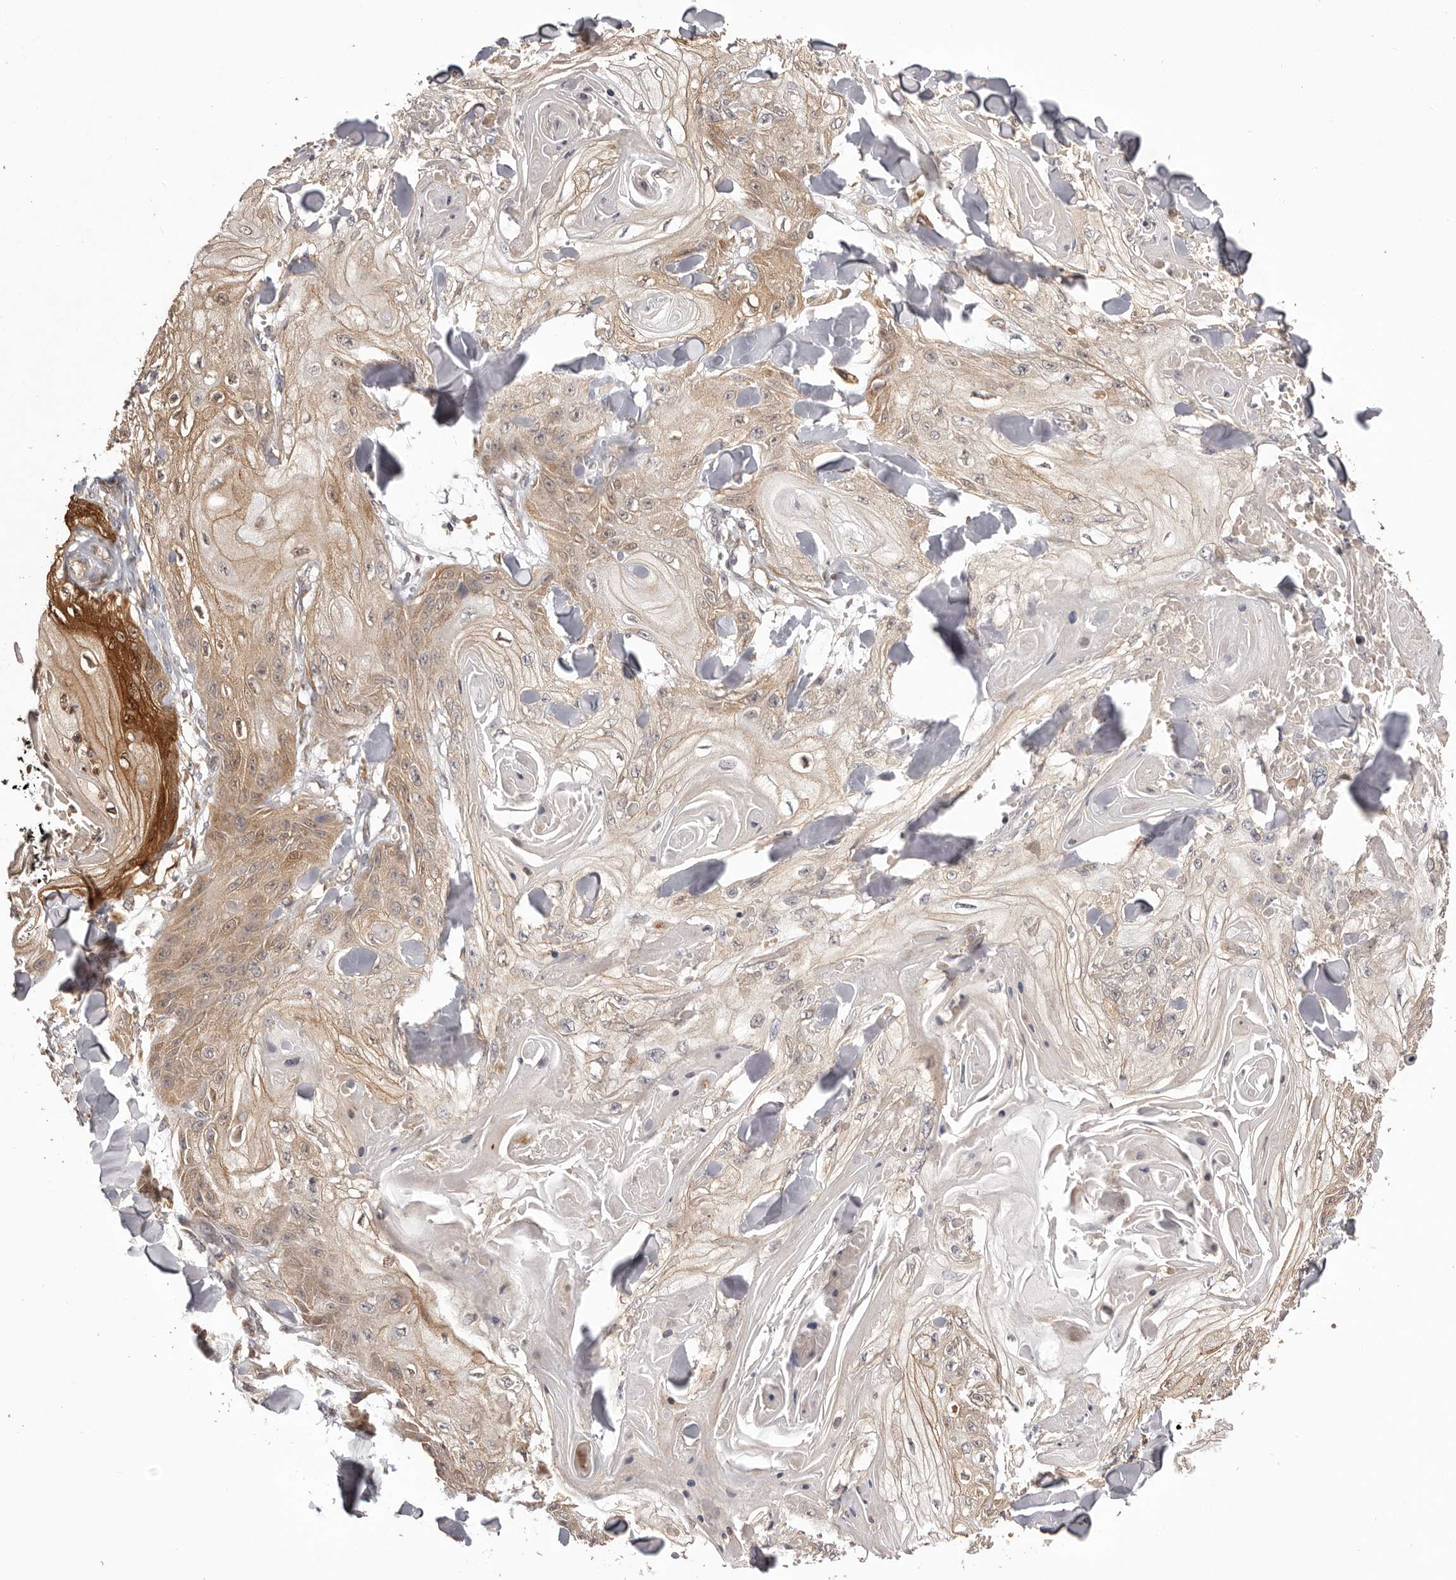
{"staining": {"intensity": "moderate", "quantity": "25%-75%", "location": "cytoplasmic/membranous"}, "tissue": "skin cancer", "cell_type": "Tumor cells", "image_type": "cancer", "snomed": [{"axis": "morphology", "description": "Squamous cell carcinoma, NOS"}, {"axis": "topography", "description": "Skin"}], "caption": "A brown stain highlights moderate cytoplasmic/membranous positivity of a protein in human skin squamous cell carcinoma tumor cells.", "gene": "UBR2", "patient": {"sex": "male", "age": 74}}